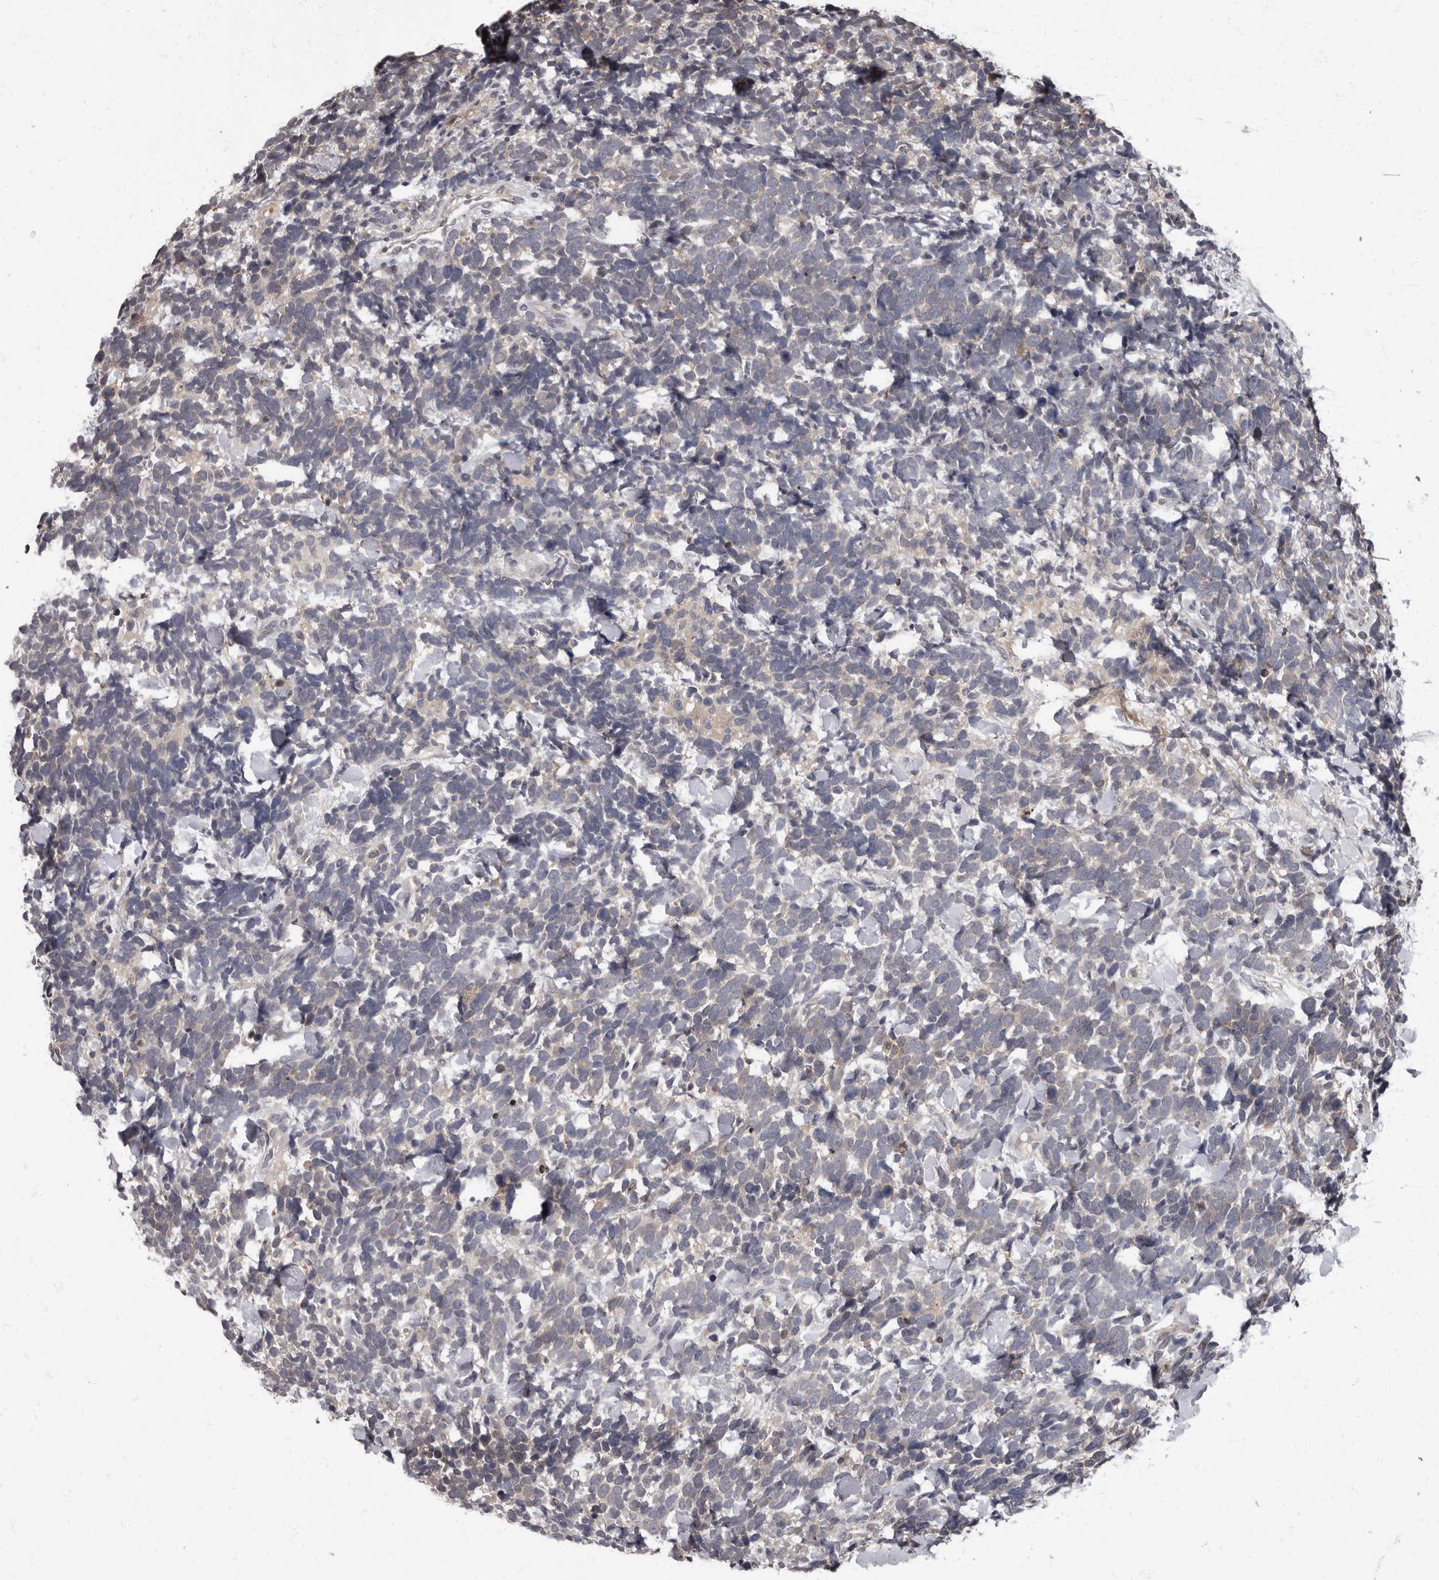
{"staining": {"intensity": "negative", "quantity": "none", "location": "none"}, "tissue": "urothelial cancer", "cell_type": "Tumor cells", "image_type": "cancer", "snomed": [{"axis": "morphology", "description": "Urothelial carcinoma, High grade"}, {"axis": "topography", "description": "Urinary bladder"}], "caption": "A histopathology image of urothelial carcinoma (high-grade) stained for a protein demonstrates no brown staining in tumor cells.", "gene": "C1orf50", "patient": {"sex": "female", "age": 82}}